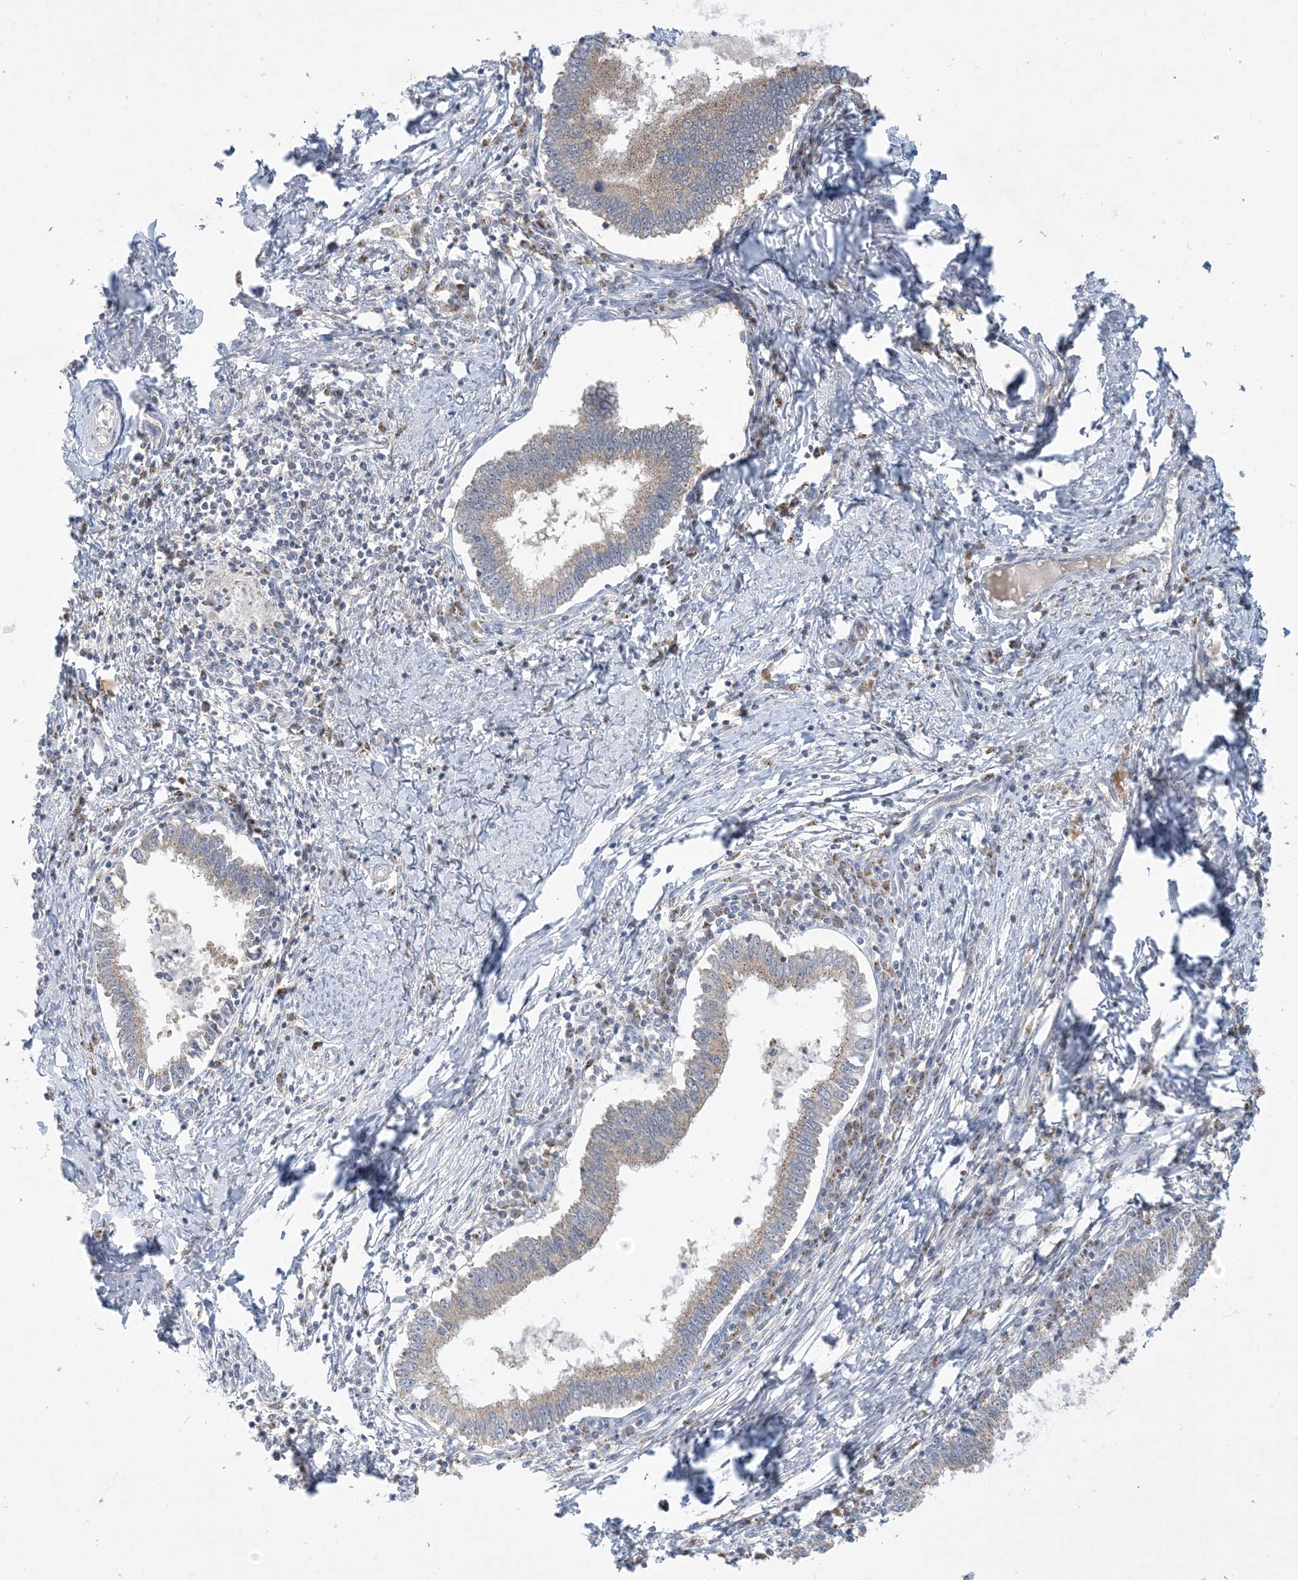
{"staining": {"intensity": "weak", "quantity": "25%-75%", "location": "cytoplasmic/membranous"}, "tissue": "cervical cancer", "cell_type": "Tumor cells", "image_type": "cancer", "snomed": [{"axis": "morphology", "description": "Adenocarcinoma, NOS"}, {"axis": "topography", "description": "Cervix"}], "caption": "Cervical cancer (adenocarcinoma) was stained to show a protein in brown. There is low levels of weak cytoplasmic/membranous staining in about 25%-75% of tumor cells.", "gene": "CCDC14", "patient": {"sex": "female", "age": 36}}